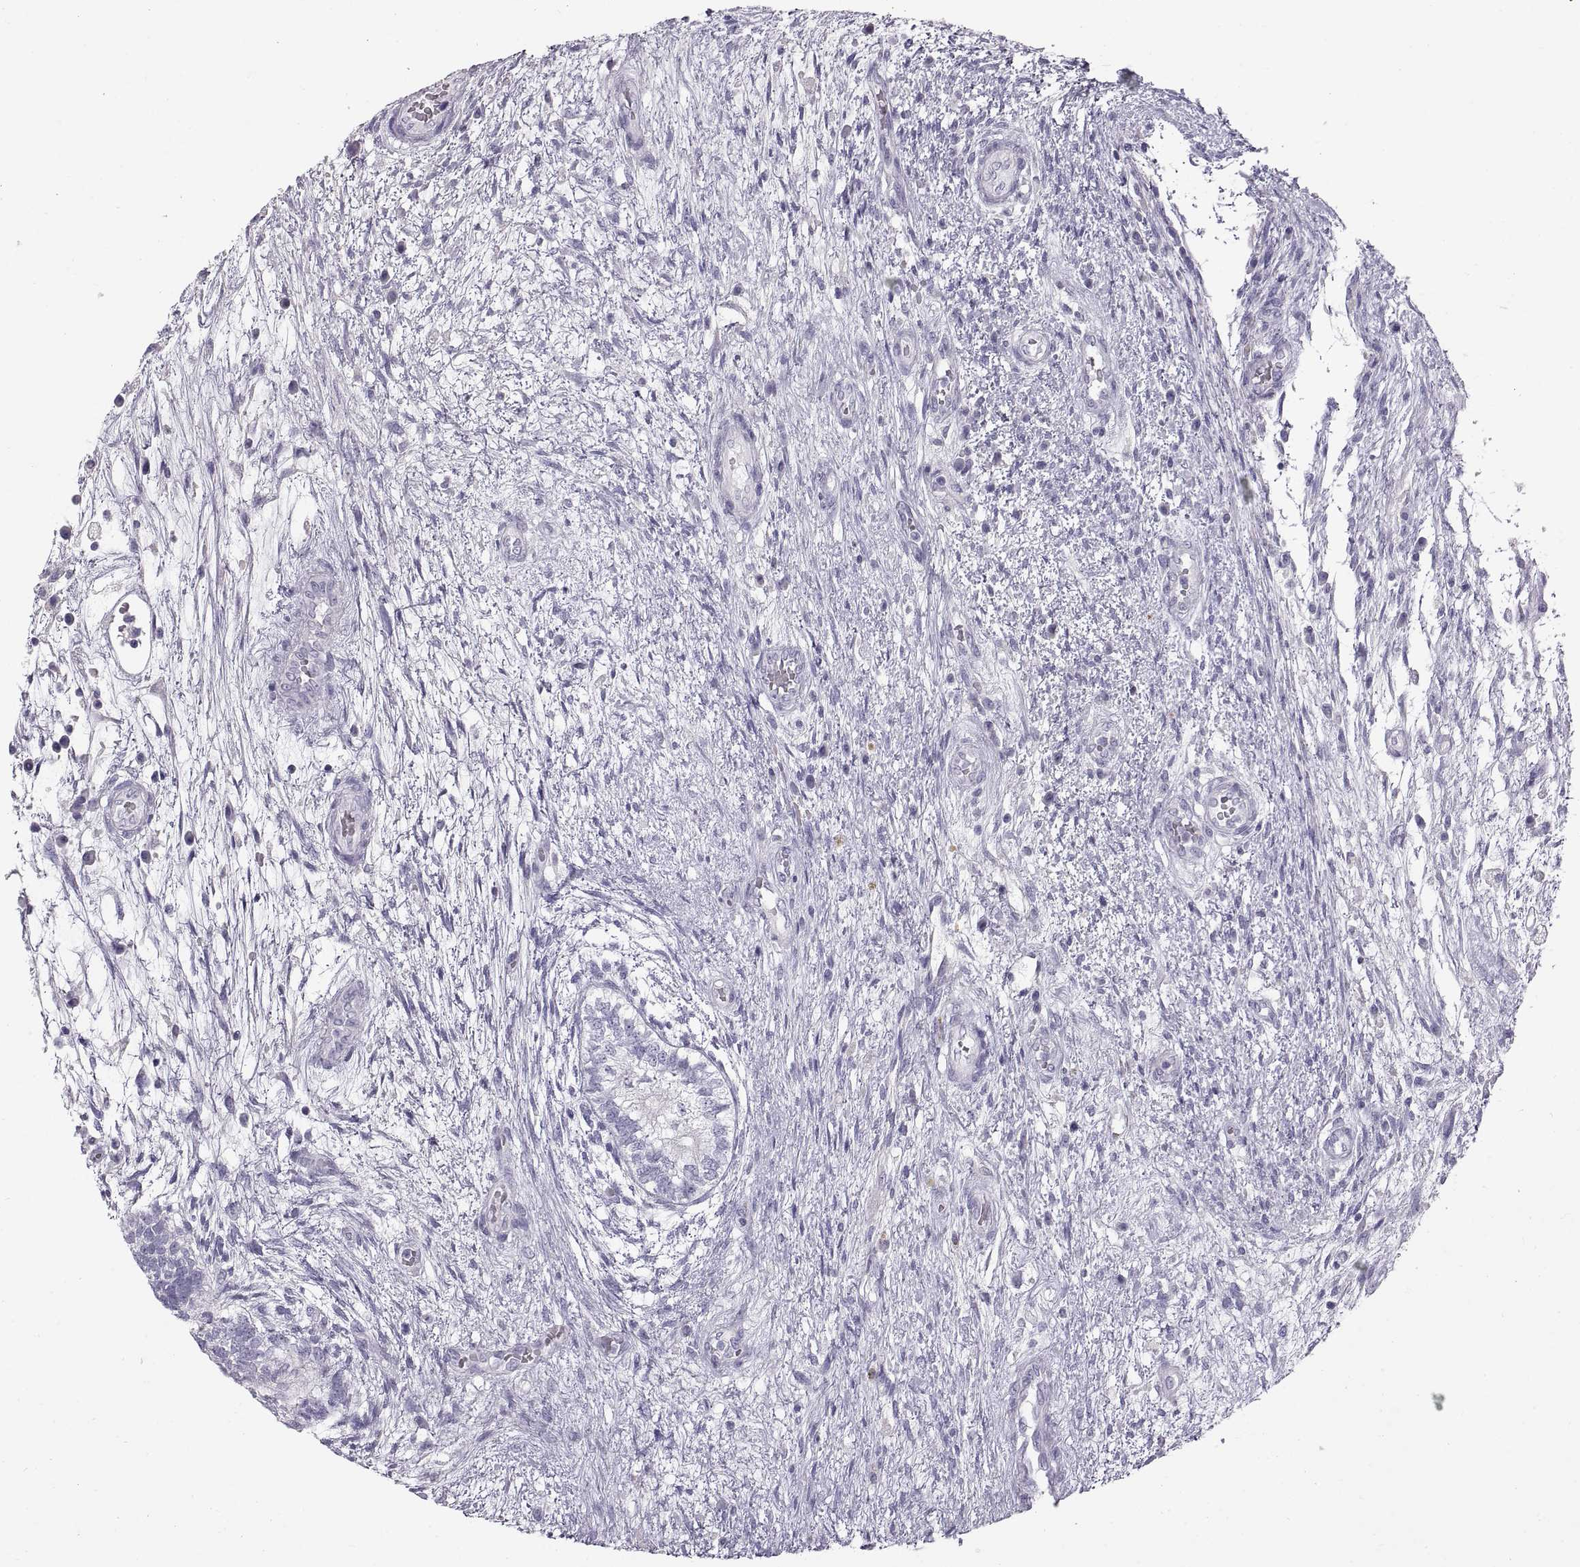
{"staining": {"intensity": "negative", "quantity": "none", "location": "none"}, "tissue": "testis cancer", "cell_type": "Tumor cells", "image_type": "cancer", "snomed": [{"axis": "morphology", "description": "Normal tissue, NOS"}, {"axis": "morphology", "description": "Carcinoma, Embryonal, NOS"}, {"axis": "topography", "description": "Testis"}, {"axis": "topography", "description": "Epididymis"}], "caption": "This is an immunohistochemistry (IHC) photomicrograph of testis cancer (embryonal carcinoma). There is no staining in tumor cells.", "gene": "WFDC8", "patient": {"sex": "male", "age": 32}}